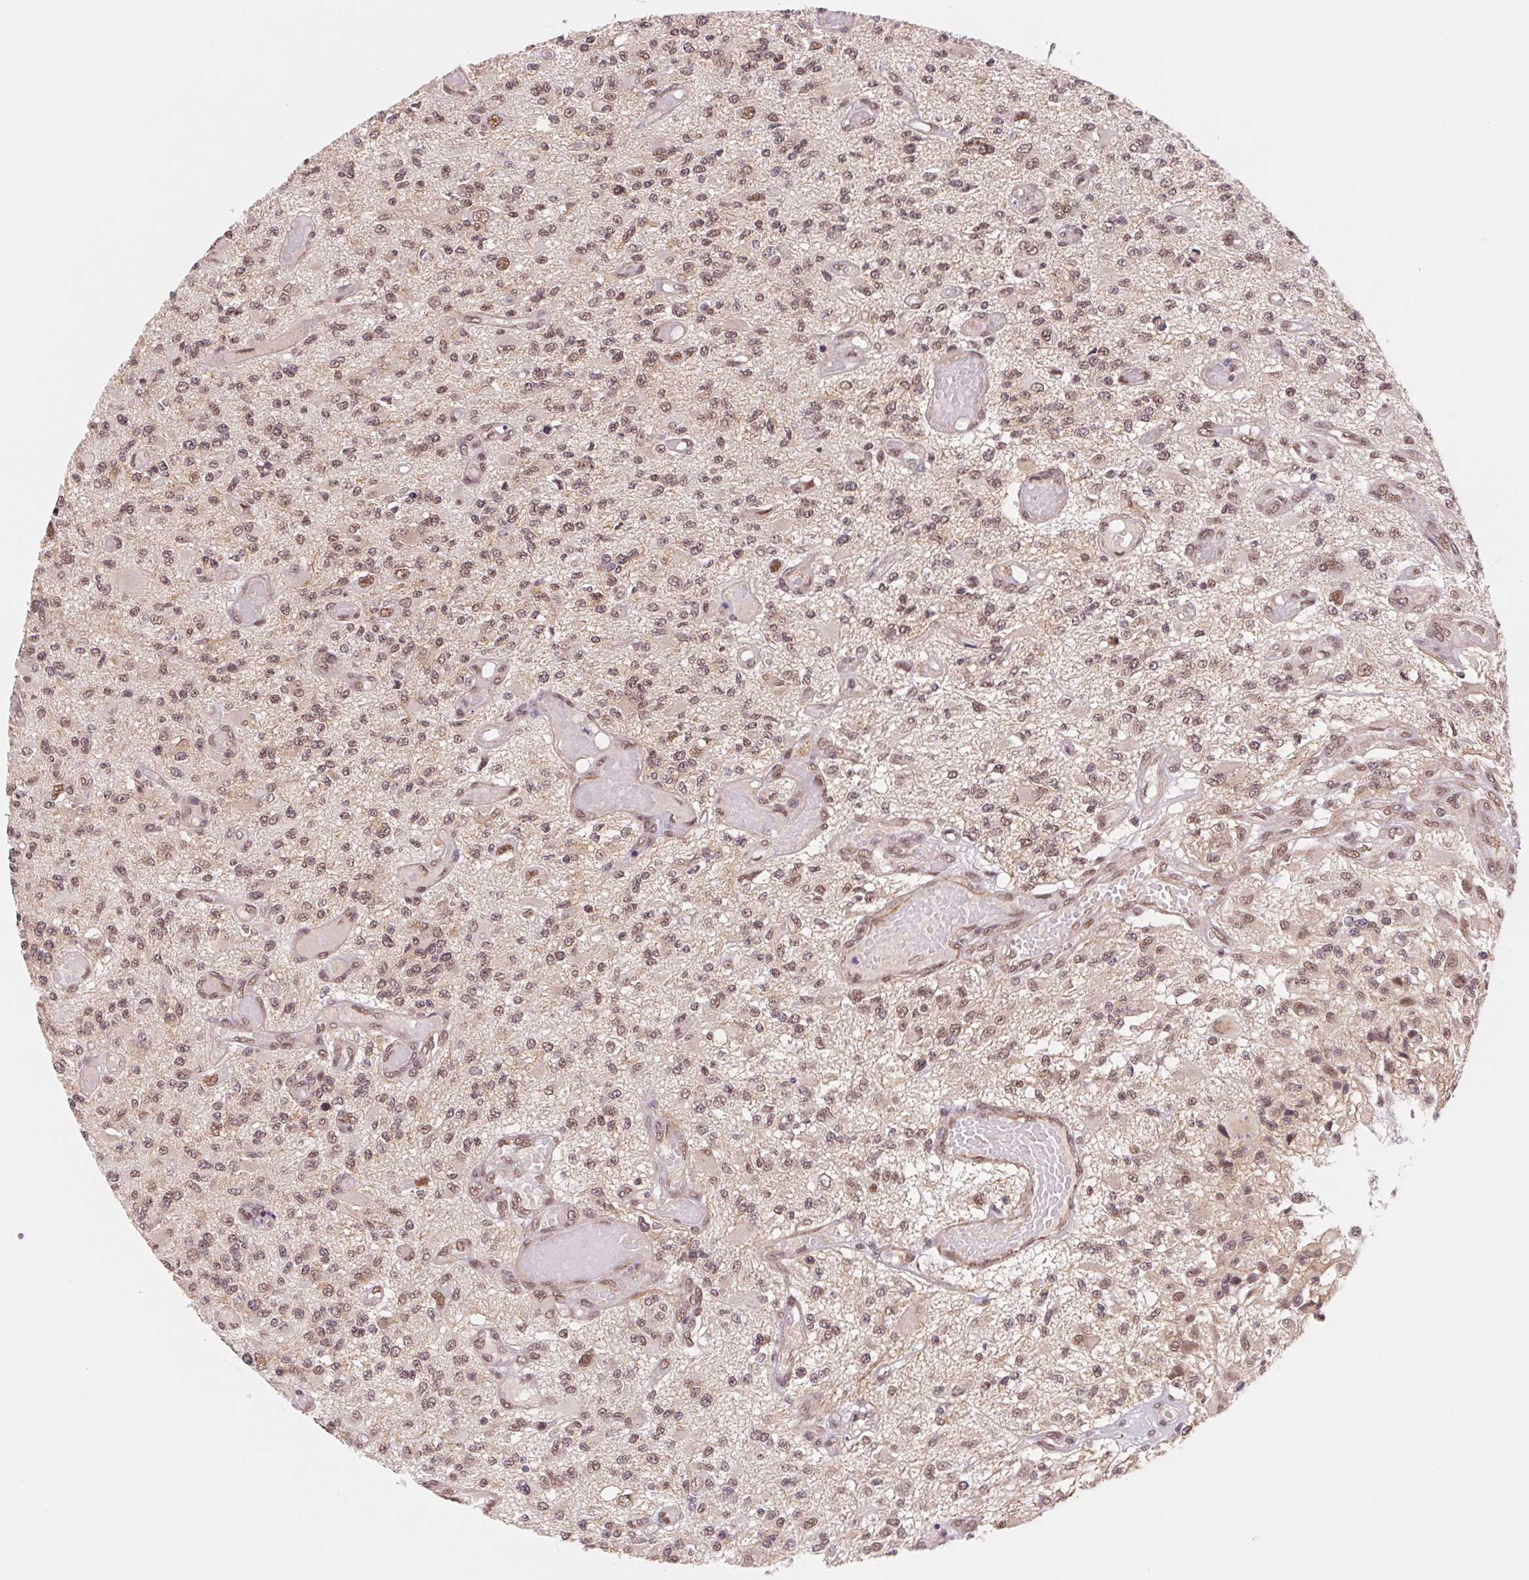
{"staining": {"intensity": "moderate", "quantity": ">75%", "location": "nuclear"}, "tissue": "glioma", "cell_type": "Tumor cells", "image_type": "cancer", "snomed": [{"axis": "morphology", "description": "Glioma, malignant, High grade"}, {"axis": "topography", "description": "Brain"}], "caption": "A brown stain highlights moderate nuclear expression of a protein in glioma tumor cells. The protein is stained brown, and the nuclei are stained in blue (DAB (3,3'-diaminobenzidine) IHC with brightfield microscopy, high magnification).", "gene": "BCAT1", "patient": {"sex": "female", "age": 63}}